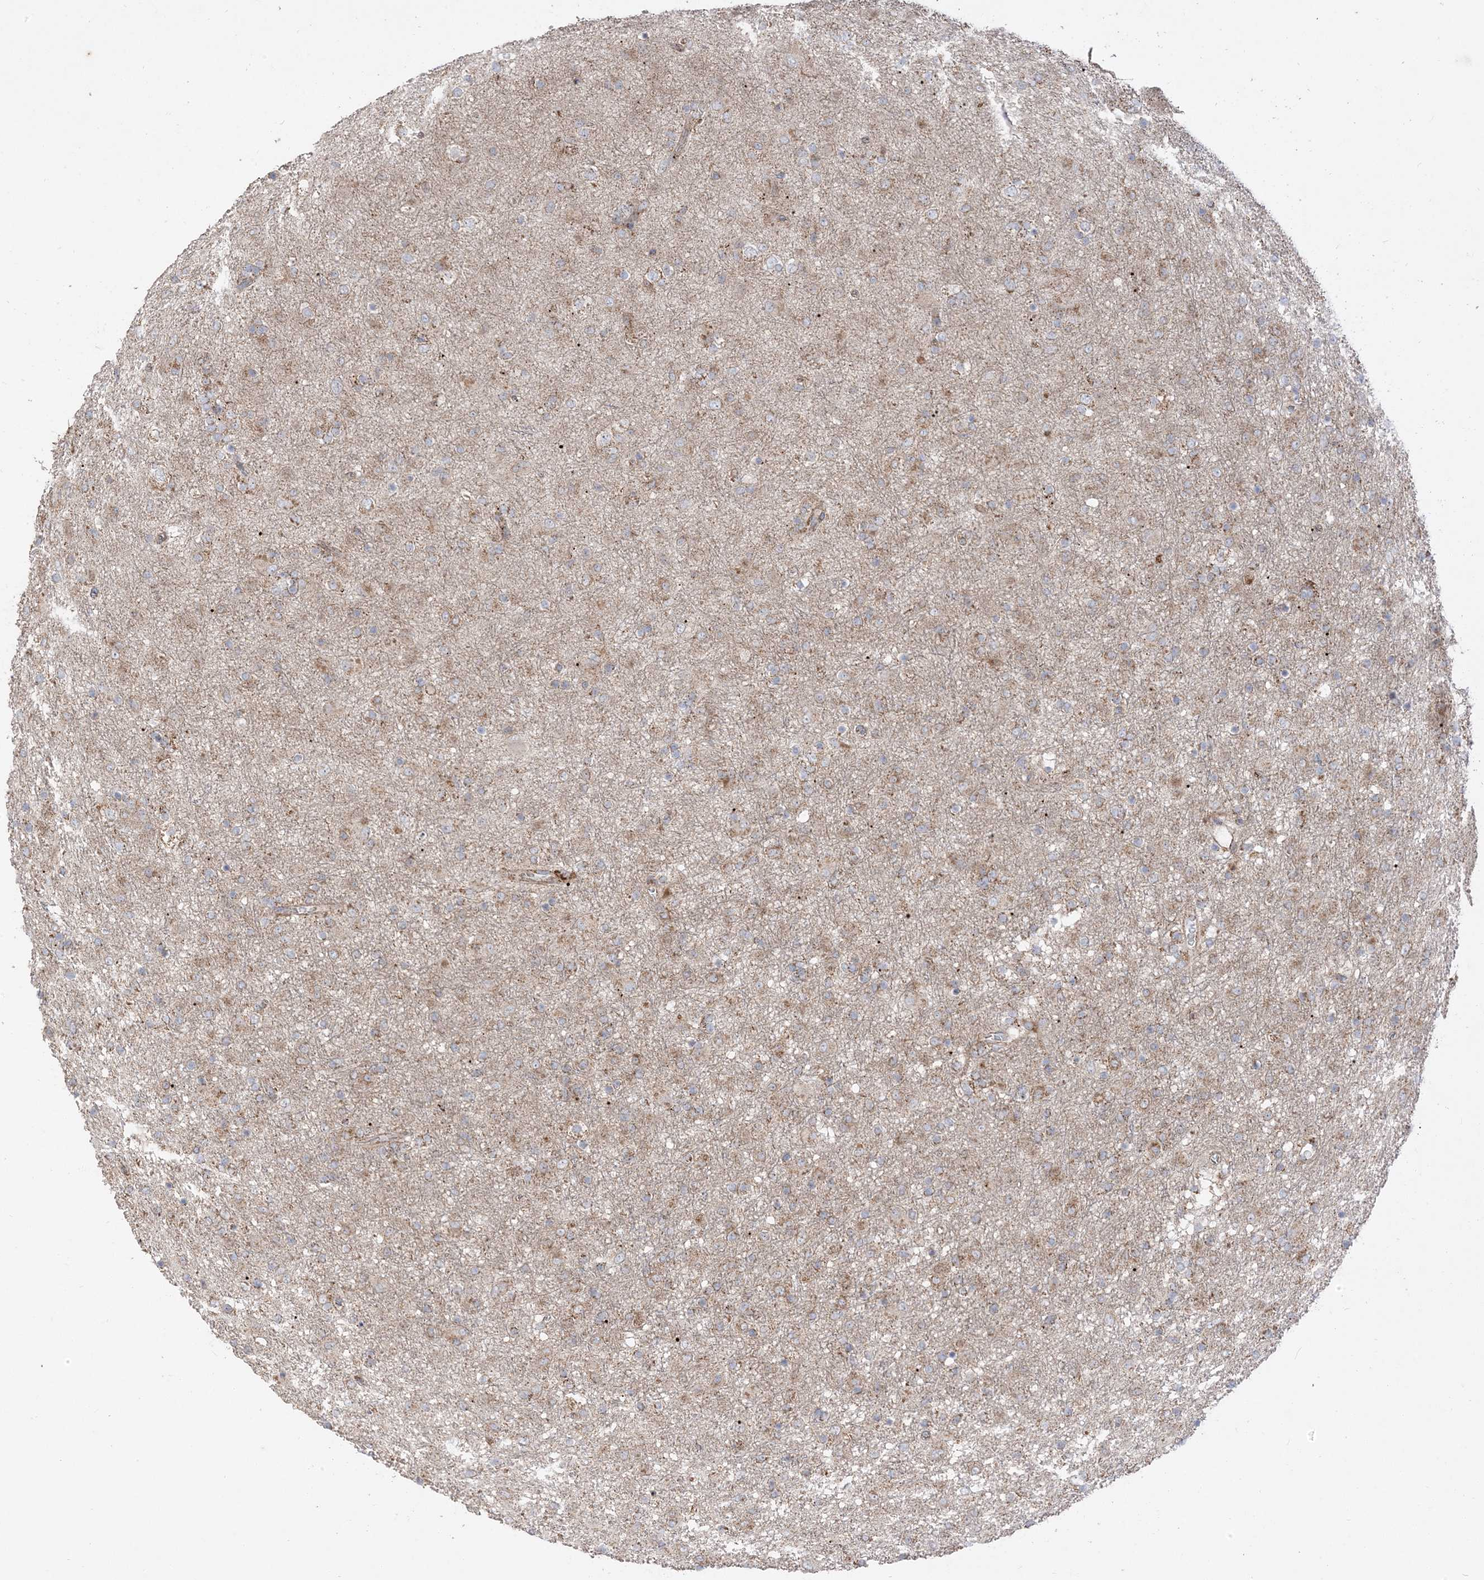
{"staining": {"intensity": "weak", "quantity": "<25%", "location": "cytoplasmic/membranous"}, "tissue": "glioma", "cell_type": "Tumor cells", "image_type": "cancer", "snomed": [{"axis": "morphology", "description": "Glioma, malignant, Low grade"}, {"axis": "topography", "description": "Brain"}], "caption": "Immunohistochemical staining of malignant glioma (low-grade) displays no significant staining in tumor cells.", "gene": "AARS2", "patient": {"sex": "male", "age": 65}}